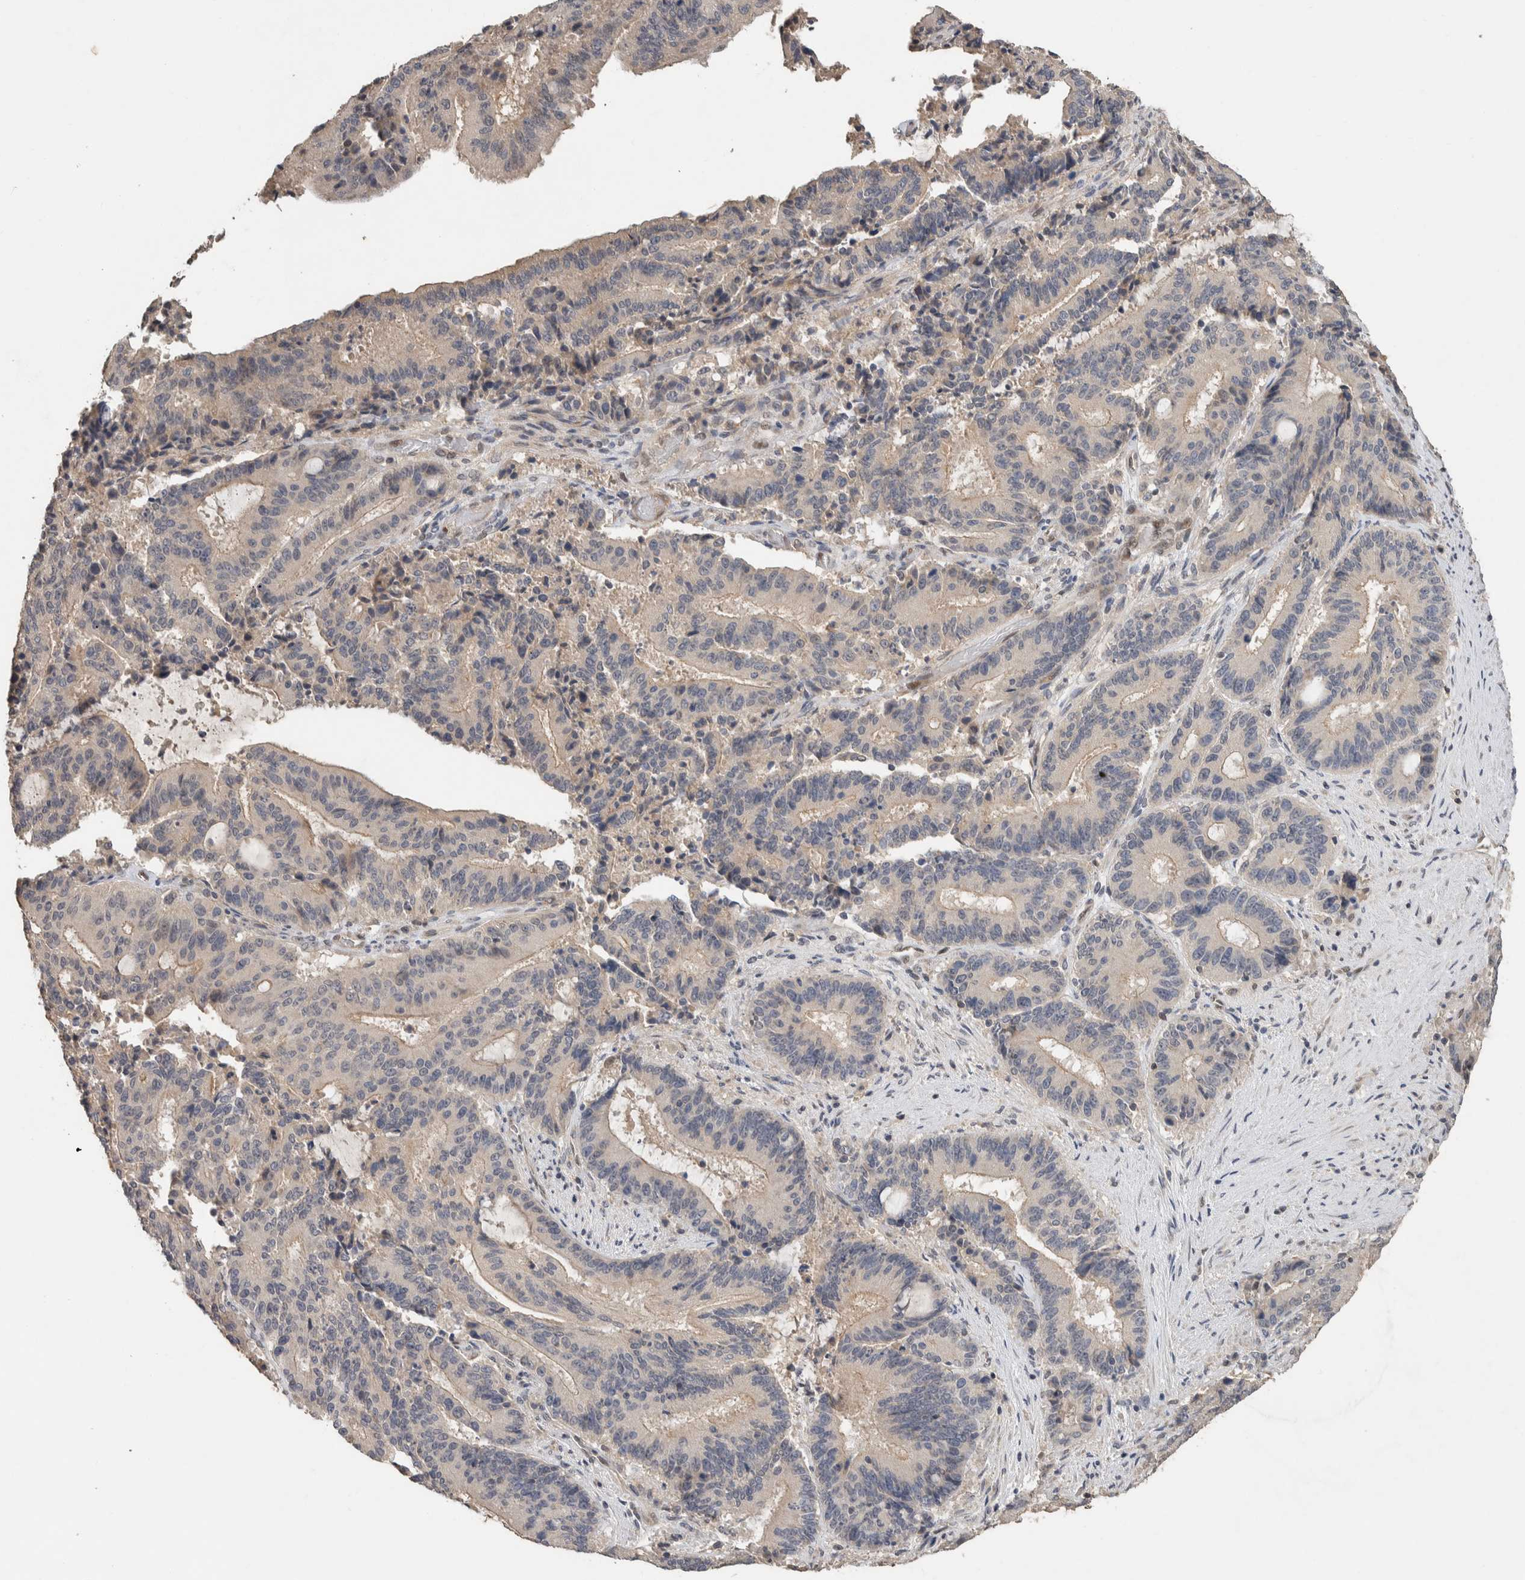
{"staining": {"intensity": "weak", "quantity": ">75%", "location": "cytoplasmic/membranous"}, "tissue": "liver cancer", "cell_type": "Tumor cells", "image_type": "cancer", "snomed": [{"axis": "morphology", "description": "Normal tissue, NOS"}, {"axis": "morphology", "description": "Cholangiocarcinoma"}, {"axis": "topography", "description": "Liver"}, {"axis": "topography", "description": "Peripheral nerve tissue"}], "caption": "Tumor cells exhibit low levels of weak cytoplasmic/membranous staining in approximately >75% of cells in liver cancer.", "gene": "CYSRT1", "patient": {"sex": "female", "age": 73}}